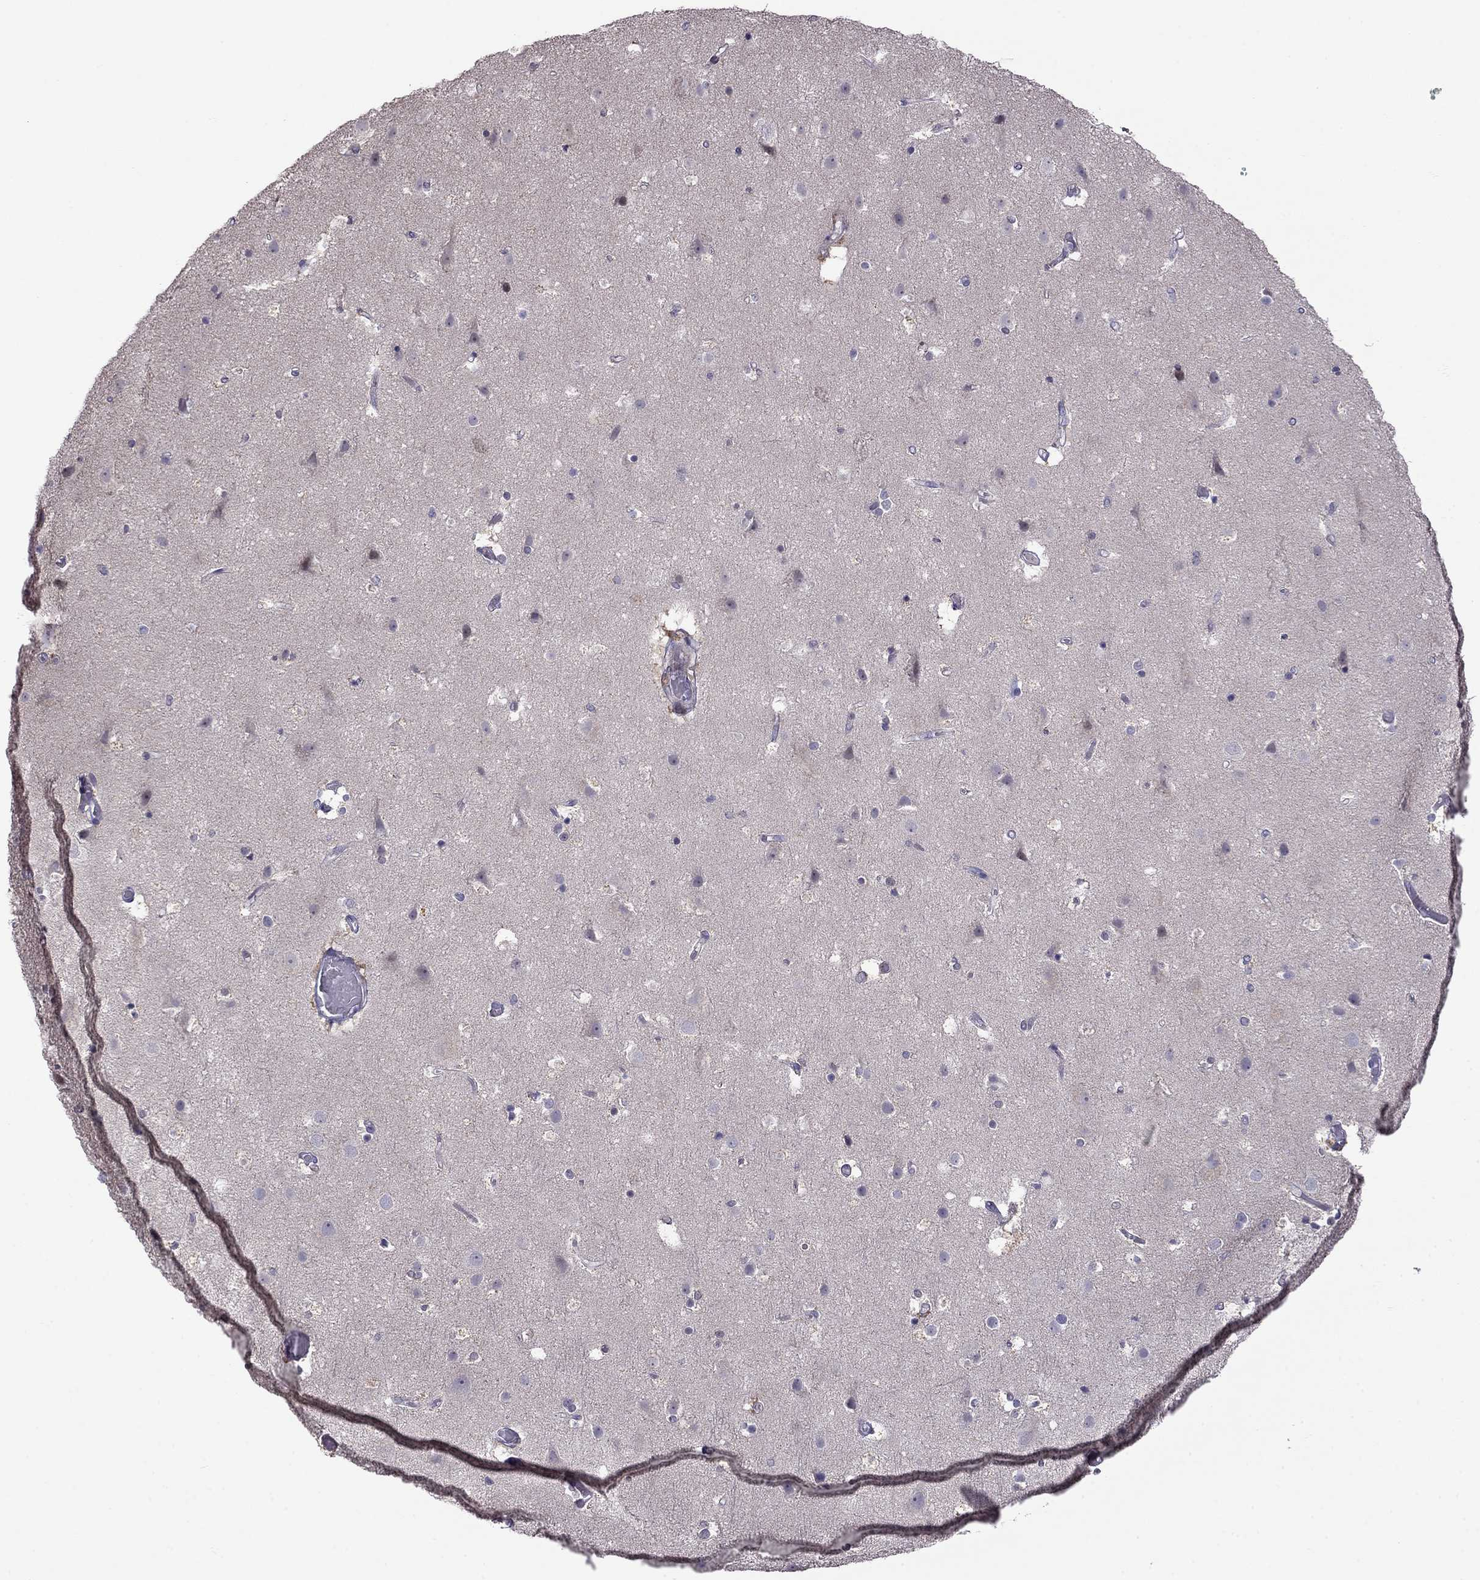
{"staining": {"intensity": "negative", "quantity": "none", "location": "none"}, "tissue": "cerebral cortex", "cell_type": "Endothelial cells", "image_type": "normal", "snomed": [{"axis": "morphology", "description": "Normal tissue, NOS"}, {"axis": "topography", "description": "Cerebral cortex"}], "caption": "This is a photomicrograph of immunohistochemistry staining of benign cerebral cortex, which shows no expression in endothelial cells.", "gene": "LRRC39", "patient": {"sex": "female", "age": 52}}